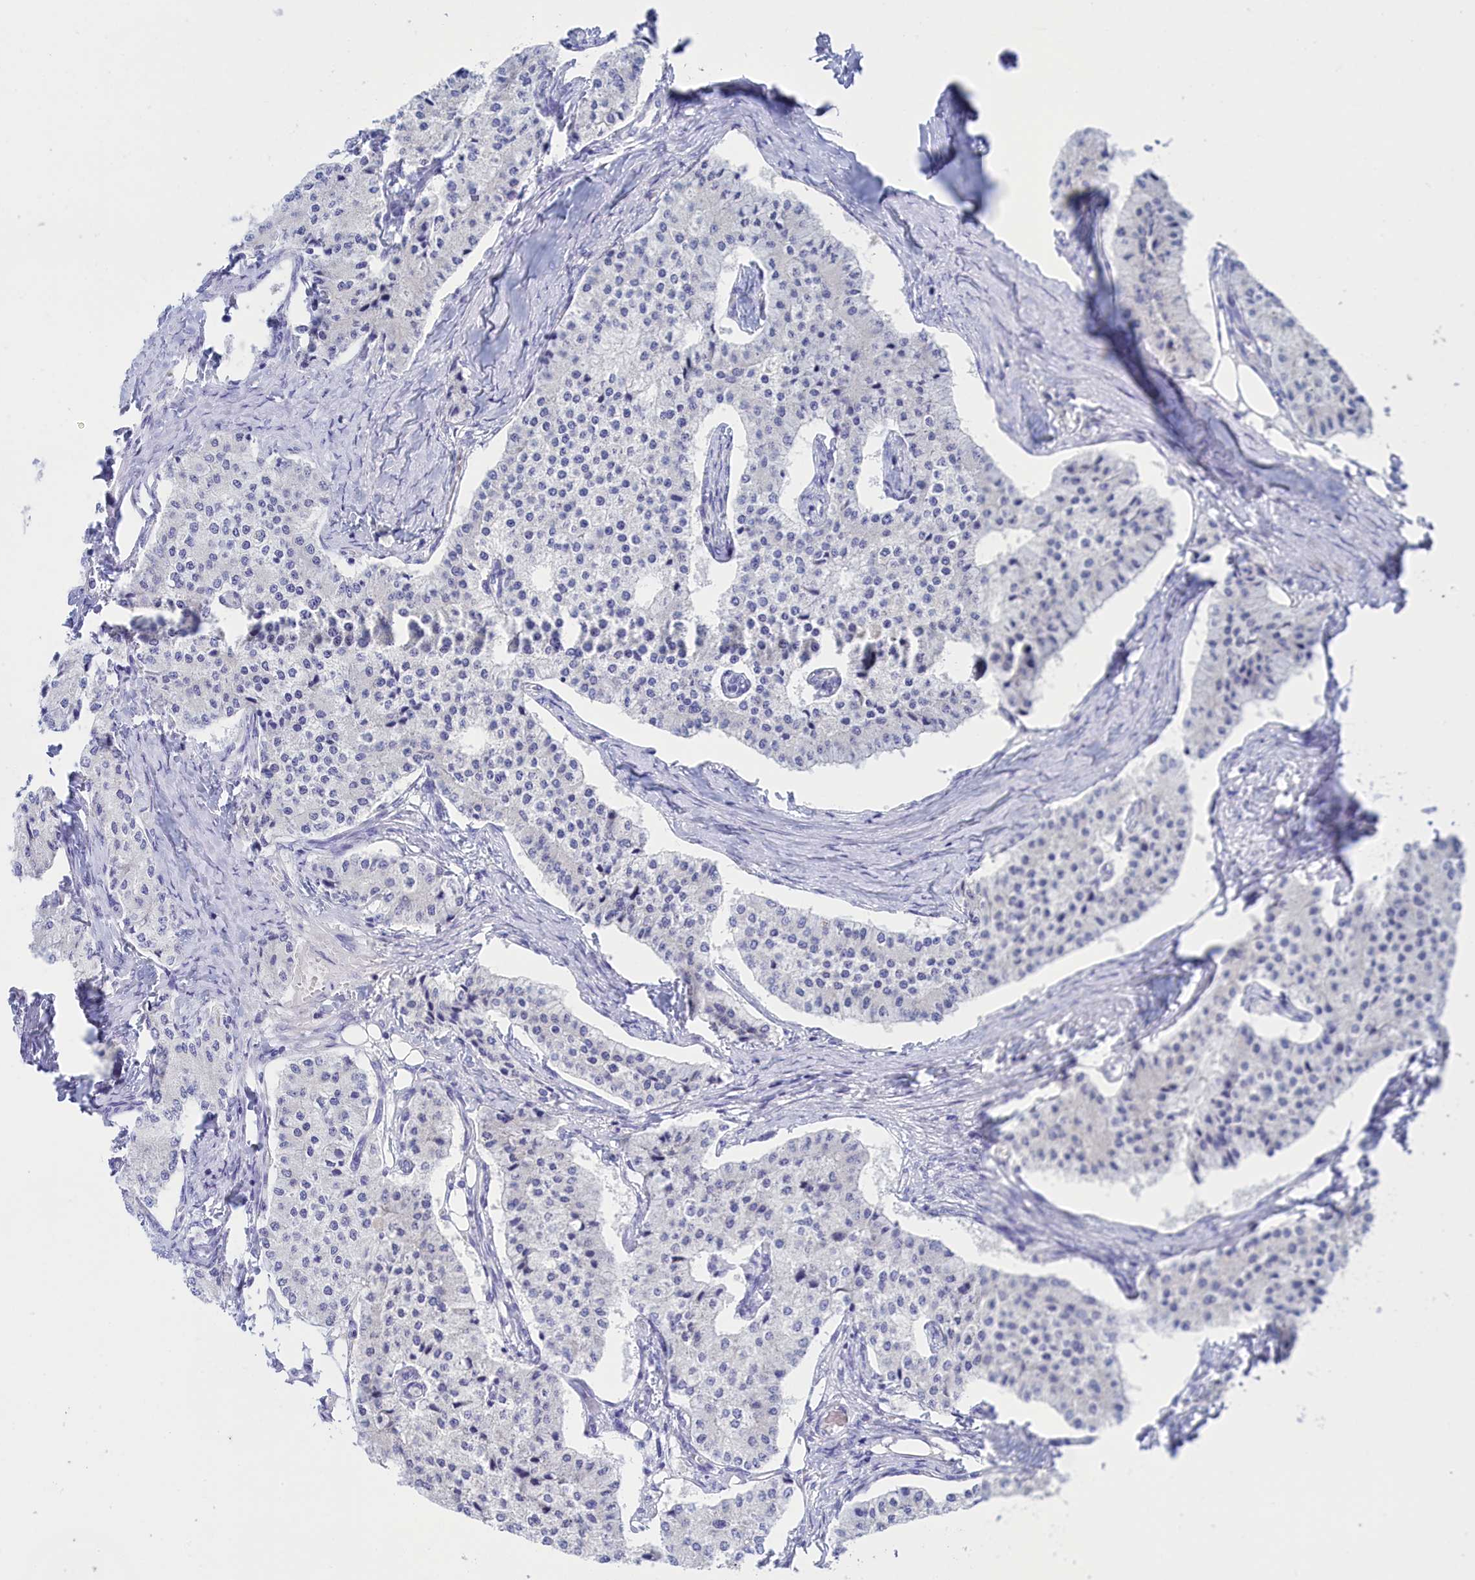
{"staining": {"intensity": "negative", "quantity": "none", "location": "none"}, "tissue": "carcinoid", "cell_type": "Tumor cells", "image_type": "cancer", "snomed": [{"axis": "morphology", "description": "Carcinoid, malignant, NOS"}, {"axis": "topography", "description": "Colon"}], "caption": "Micrograph shows no significant protein expression in tumor cells of carcinoid.", "gene": "TRIM10", "patient": {"sex": "female", "age": 52}}